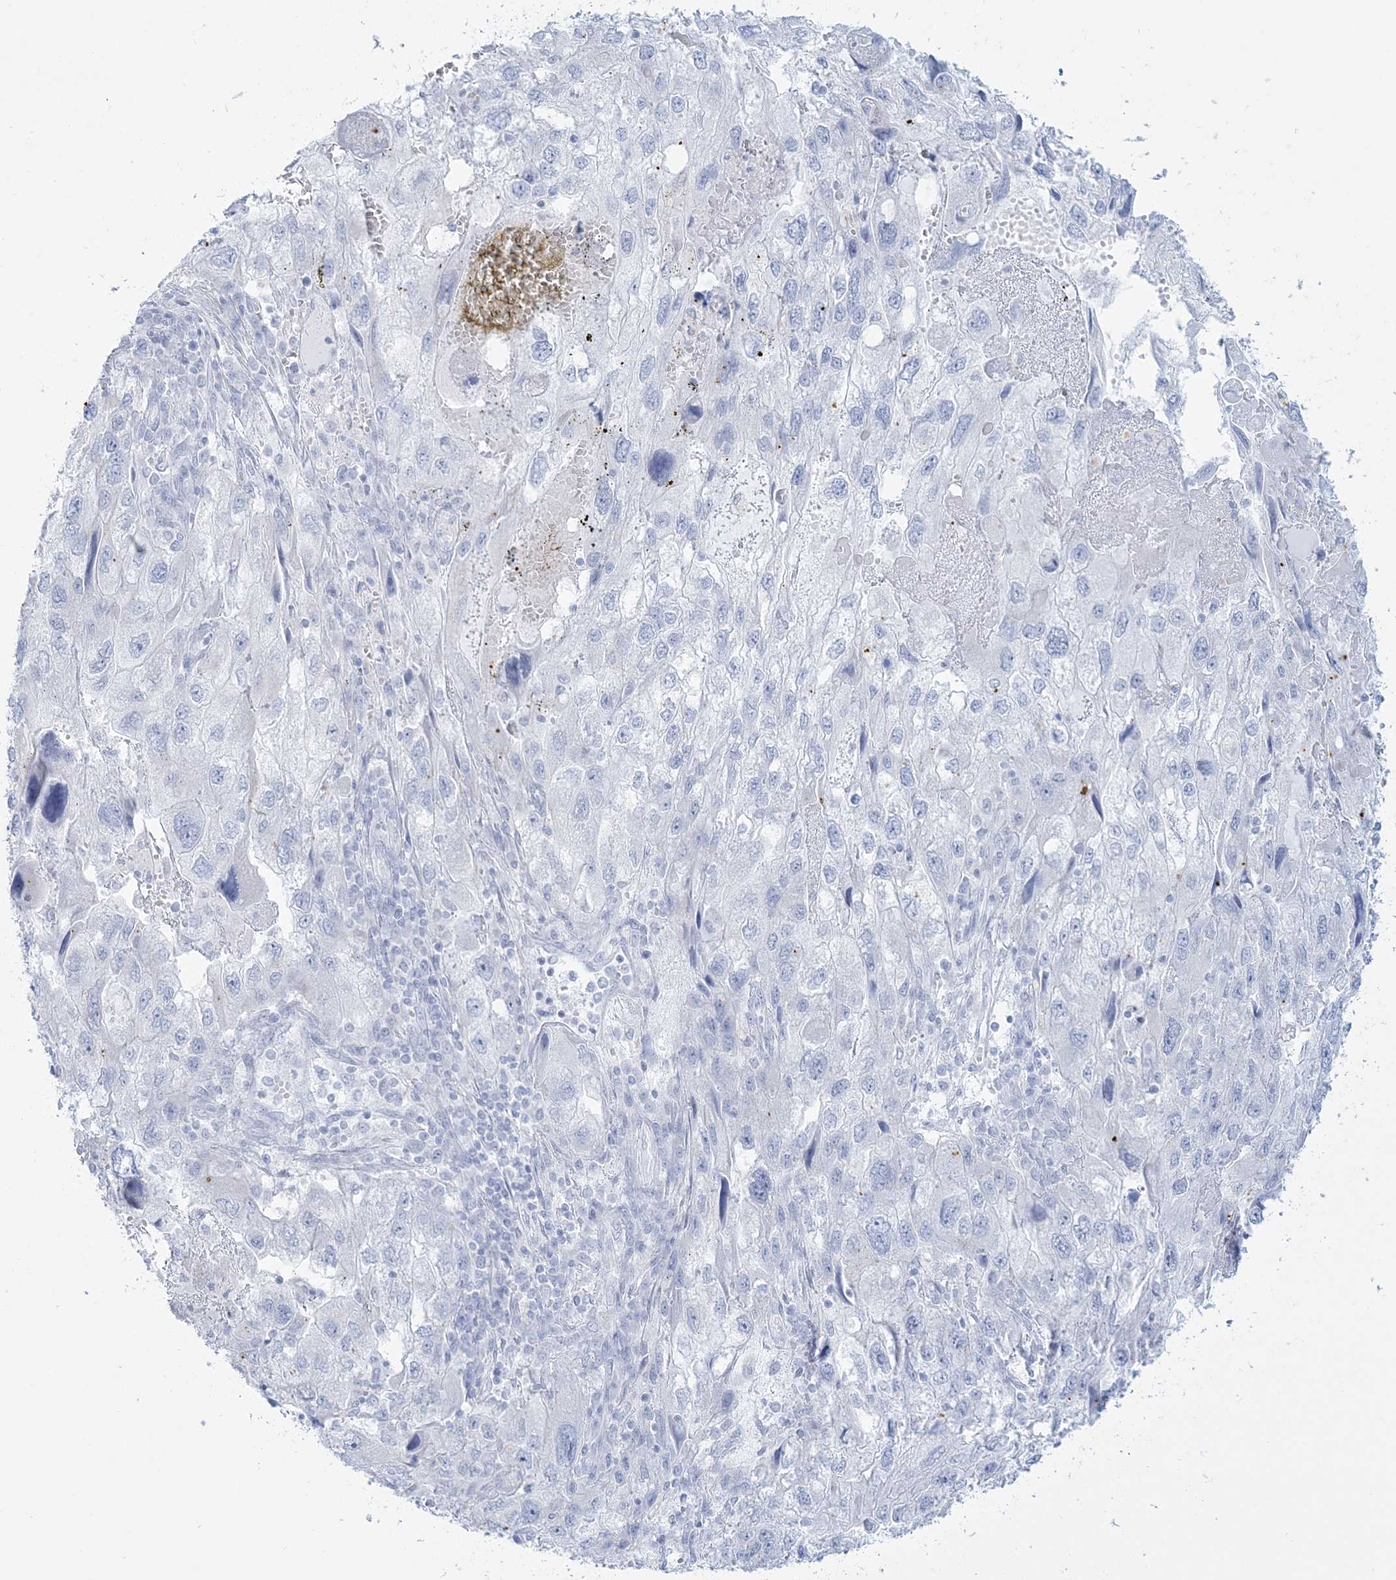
{"staining": {"intensity": "negative", "quantity": "none", "location": "none"}, "tissue": "endometrial cancer", "cell_type": "Tumor cells", "image_type": "cancer", "snomed": [{"axis": "morphology", "description": "Adenocarcinoma, NOS"}, {"axis": "topography", "description": "Endometrium"}], "caption": "Endometrial cancer (adenocarcinoma) stained for a protein using immunohistochemistry reveals no expression tumor cells.", "gene": "ADGB", "patient": {"sex": "female", "age": 49}}